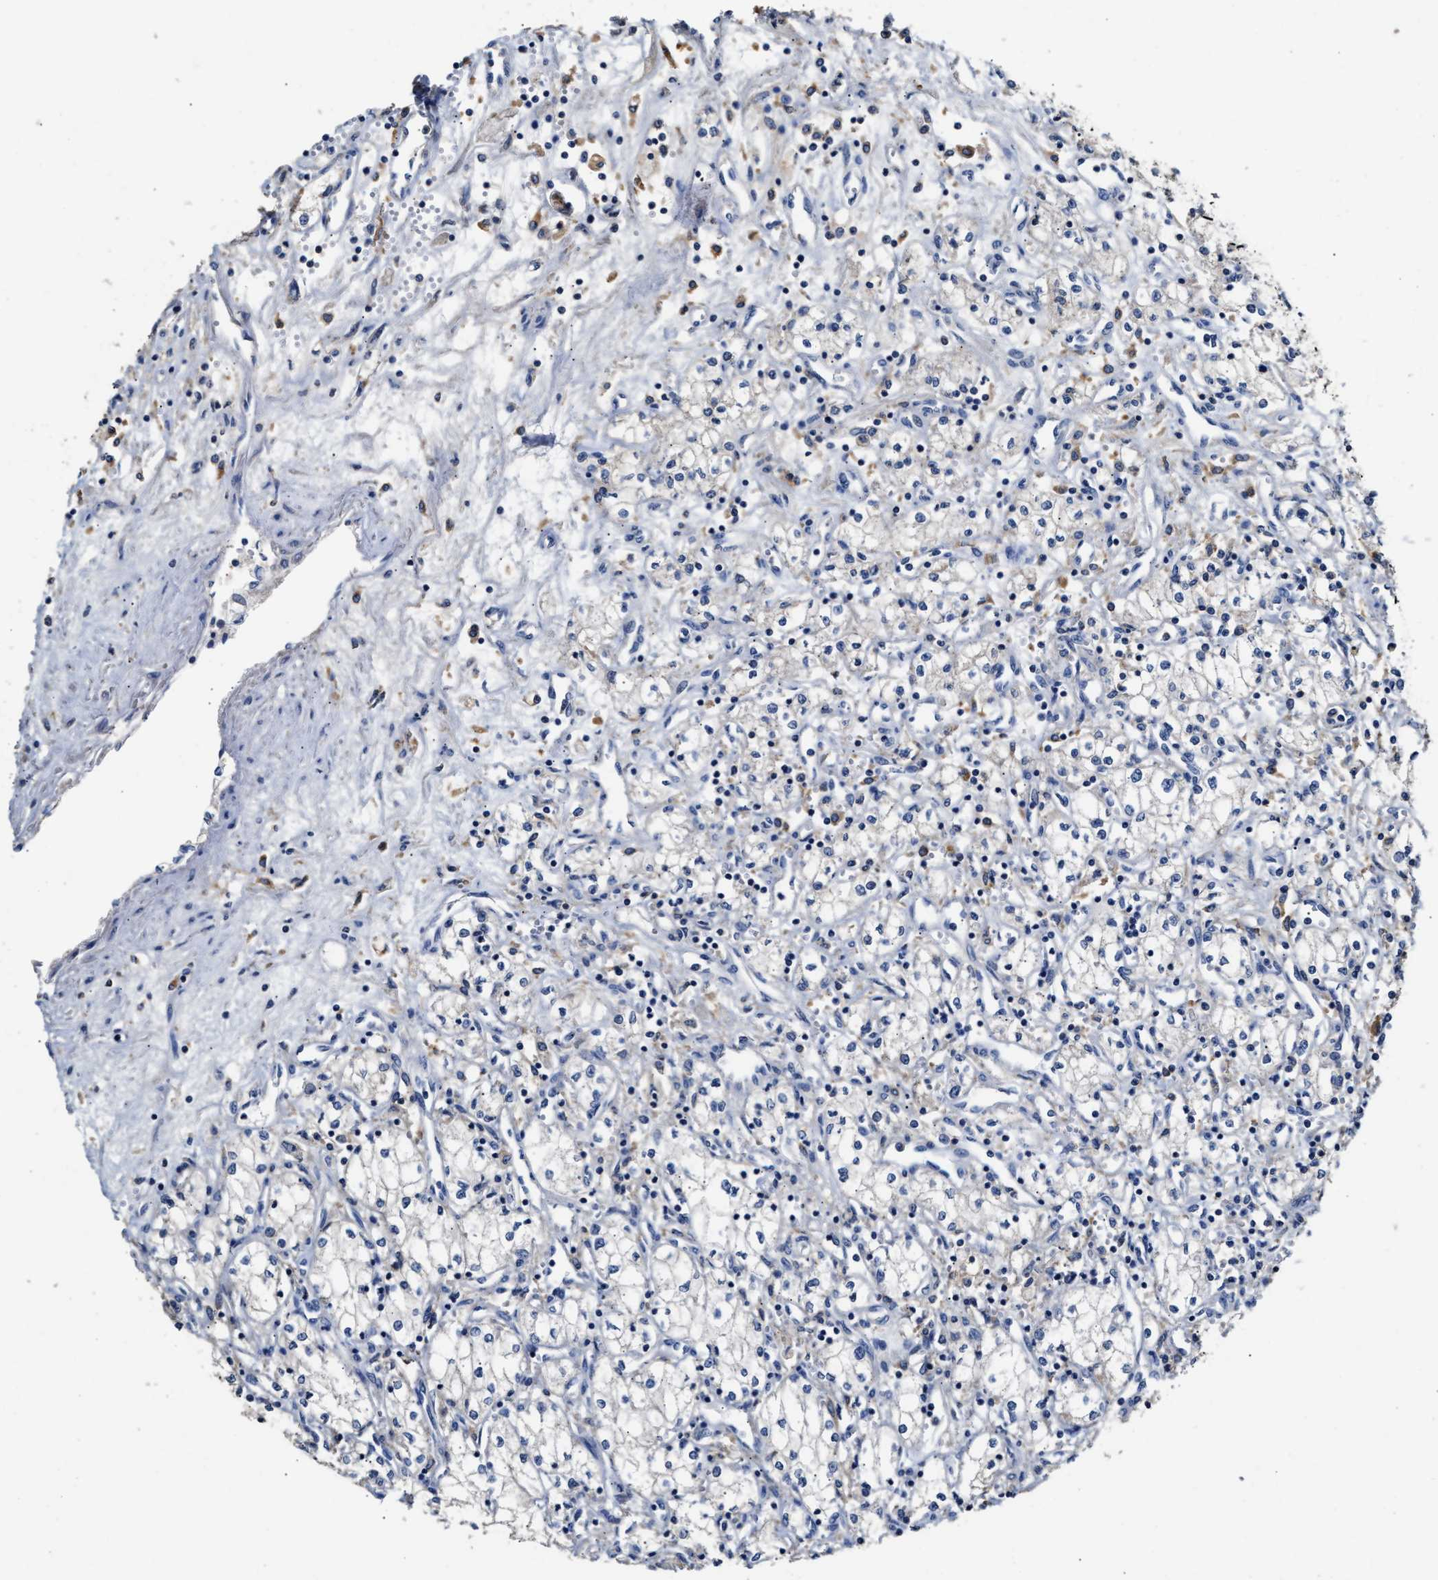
{"staining": {"intensity": "negative", "quantity": "none", "location": "none"}, "tissue": "renal cancer", "cell_type": "Tumor cells", "image_type": "cancer", "snomed": [{"axis": "morphology", "description": "Adenocarcinoma, NOS"}, {"axis": "topography", "description": "Kidney"}], "caption": "There is no significant expression in tumor cells of renal cancer.", "gene": "SLCO2B1", "patient": {"sex": "male", "age": 59}}